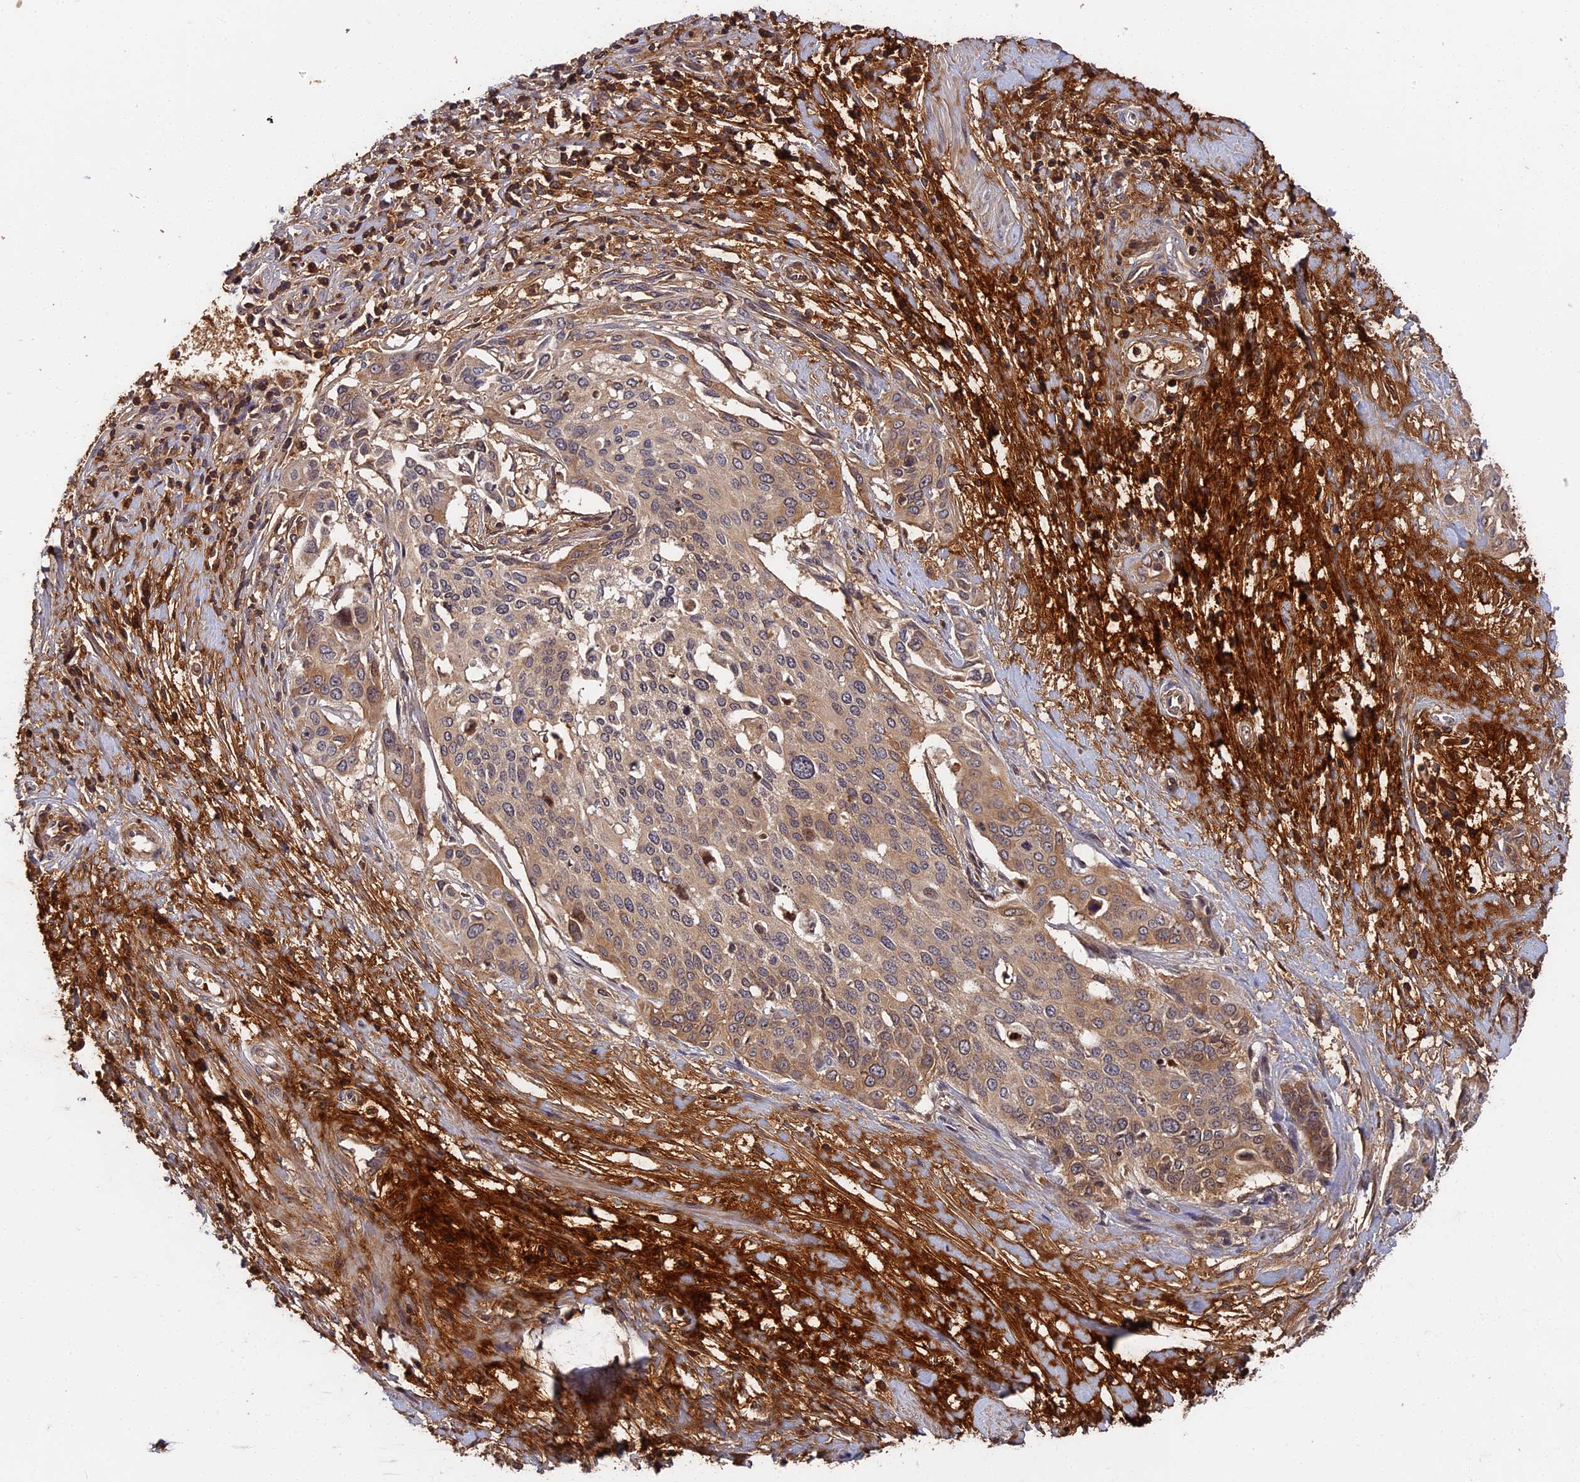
{"staining": {"intensity": "weak", "quantity": "25%-75%", "location": "cytoplasmic/membranous"}, "tissue": "cervical cancer", "cell_type": "Tumor cells", "image_type": "cancer", "snomed": [{"axis": "morphology", "description": "Squamous cell carcinoma, NOS"}, {"axis": "topography", "description": "Cervix"}], "caption": "DAB immunohistochemical staining of human cervical squamous cell carcinoma reveals weak cytoplasmic/membranous protein staining in approximately 25%-75% of tumor cells. (DAB IHC with brightfield microscopy, high magnification).", "gene": "ITIH1", "patient": {"sex": "female", "age": 44}}